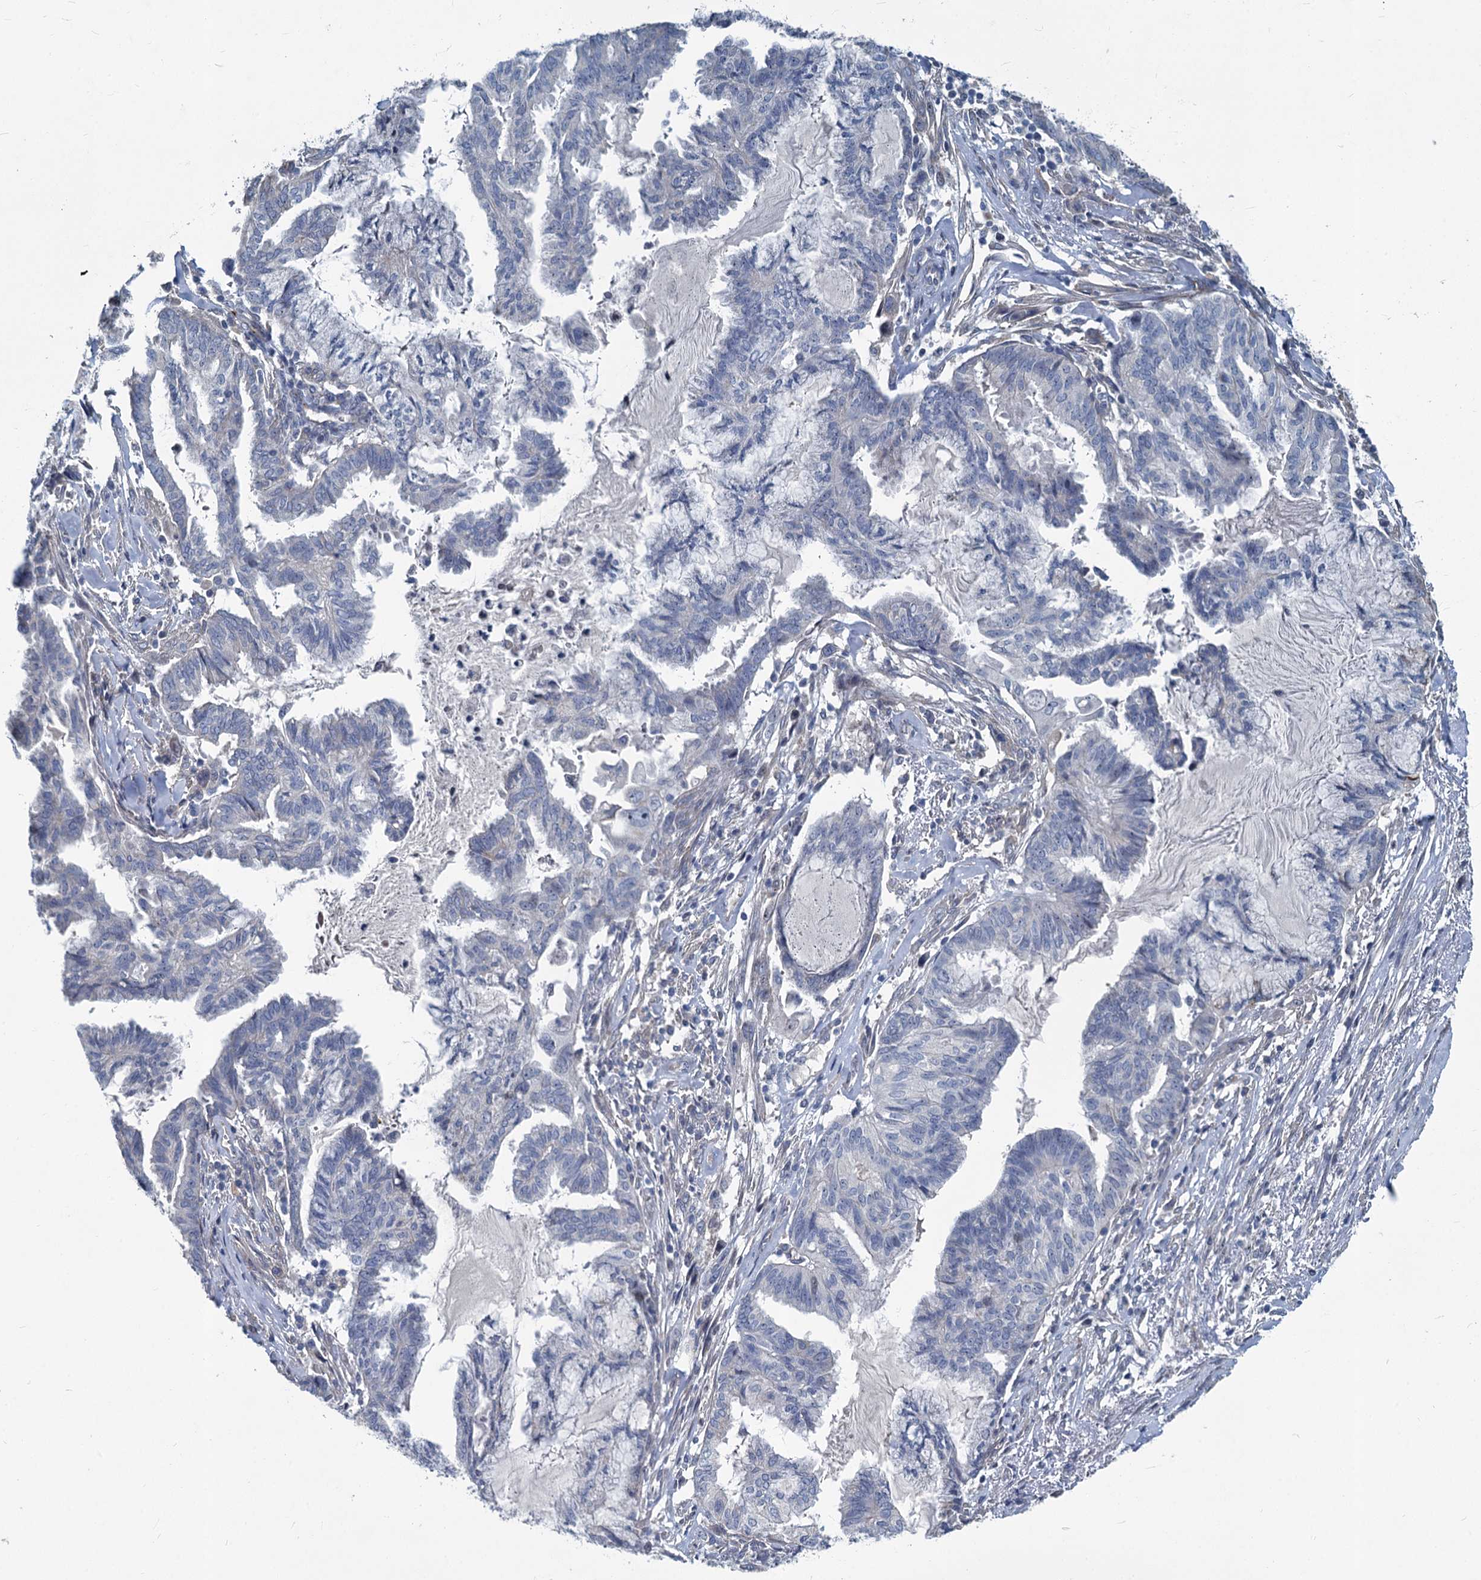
{"staining": {"intensity": "negative", "quantity": "none", "location": "none"}, "tissue": "endometrial cancer", "cell_type": "Tumor cells", "image_type": "cancer", "snomed": [{"axis": "morphology", "description": "Adenocarcinoma, NOS"}, {"axis": "topography", "description": "Endometrium"}], "caption": "Adenocarcinoma (endometrial) was stained to show a protein in brown. There is no significant positivity in tumor cells. (IHC, brightfield microscopy, high magnification).", "gene": "ASXL3", "patient": {"sex": "female", "age": 86}}